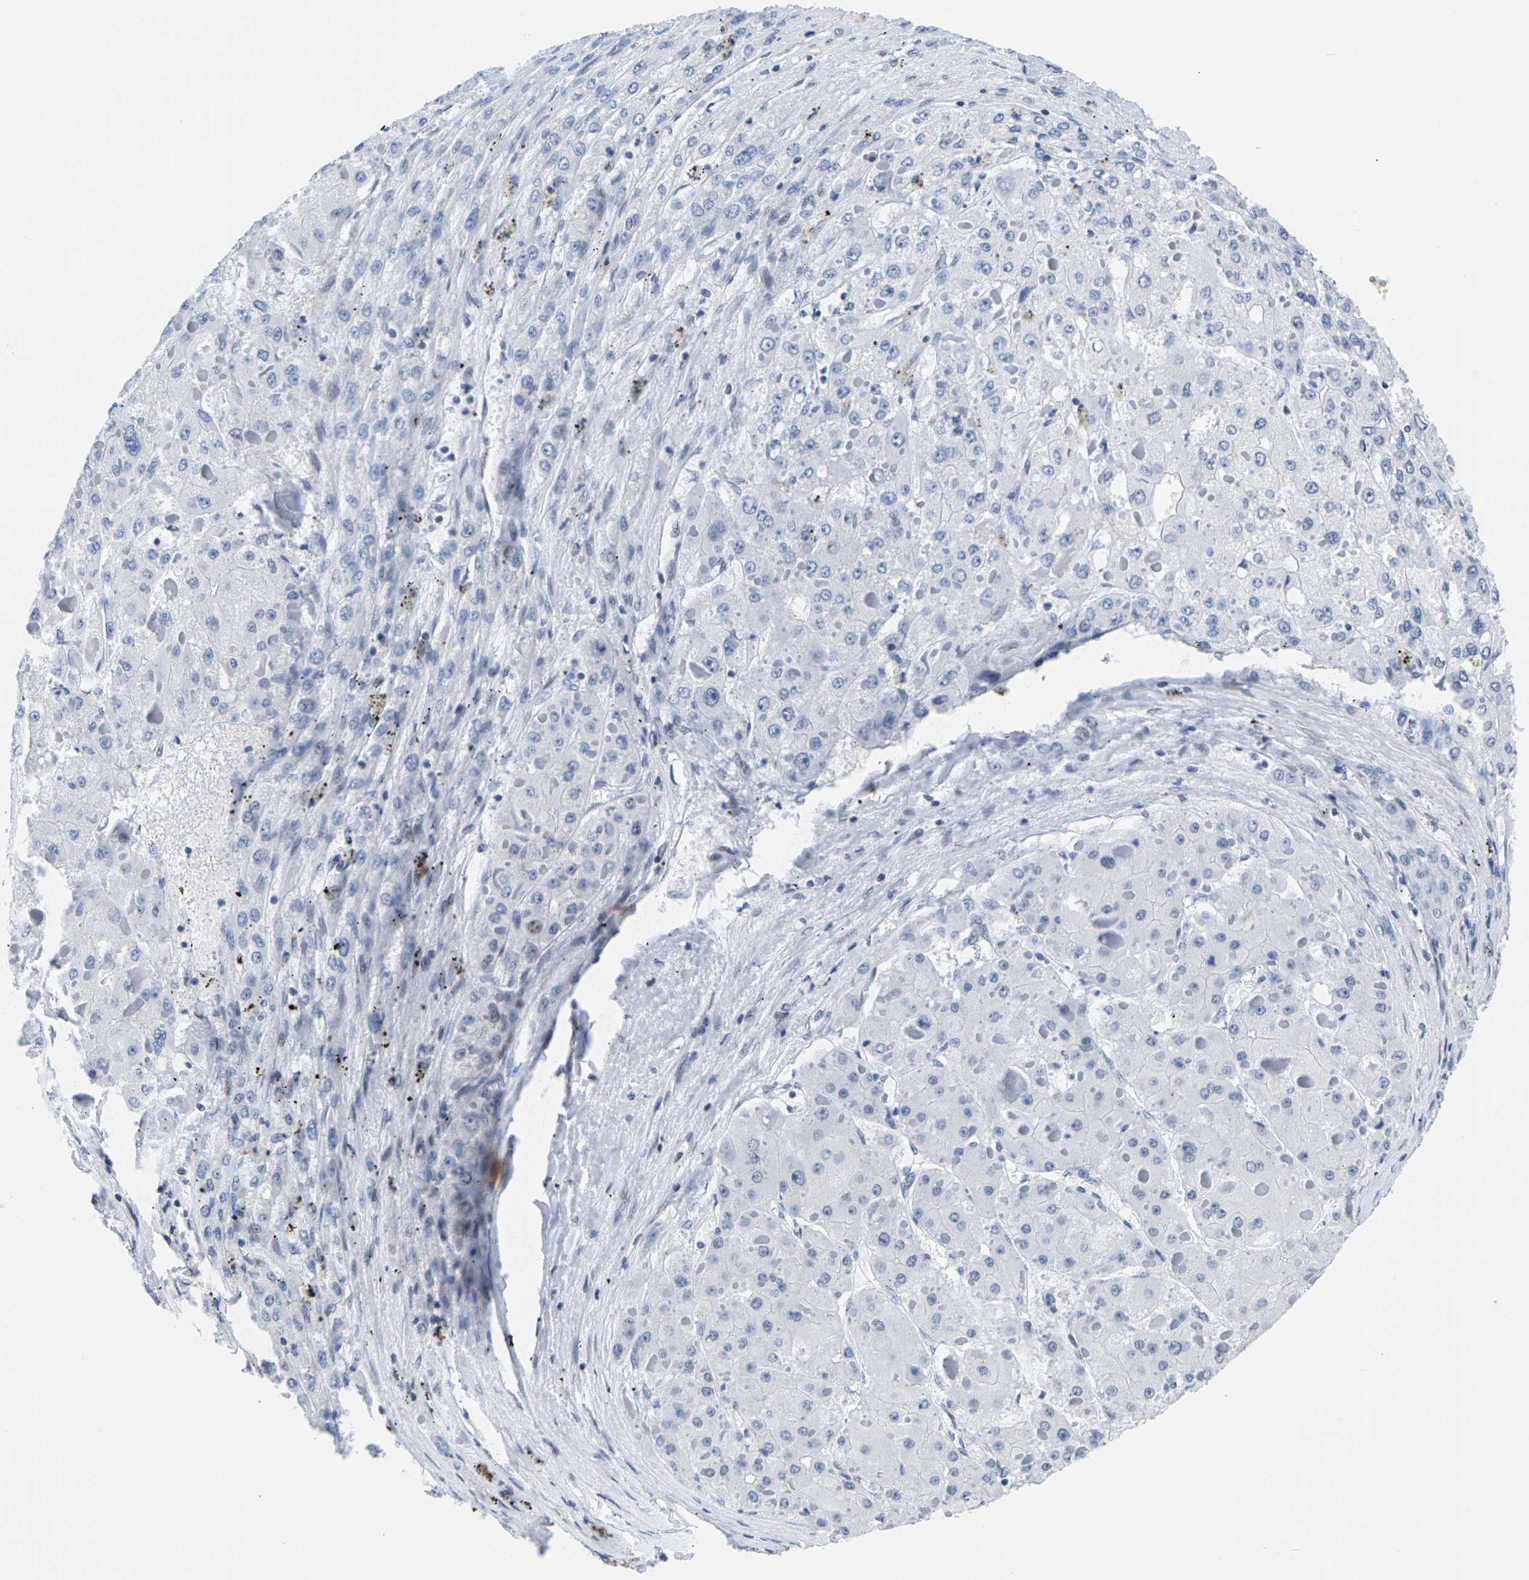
{"staining": {"intensity": "negative", "quantity": "none", "location": "none"}, "tissue": "liver cancer", "cell_type": "Tumor cells", "image_type": "cancer", "snomed": [{"axis": "morphology", "description": "Carcinoma, Hepatocellular, NOS"}, {"axis": "topography", "description": "Liver"}], "caption": "Immunohistochemistry image of neoplastic tissue: human liver cancer stained with DAB (3,3'-diaminobenzidine) displays no significant protein positivity in tumor cells.", "gene": "UPK3A", "patient": {"sex": "female", "age": 73}}